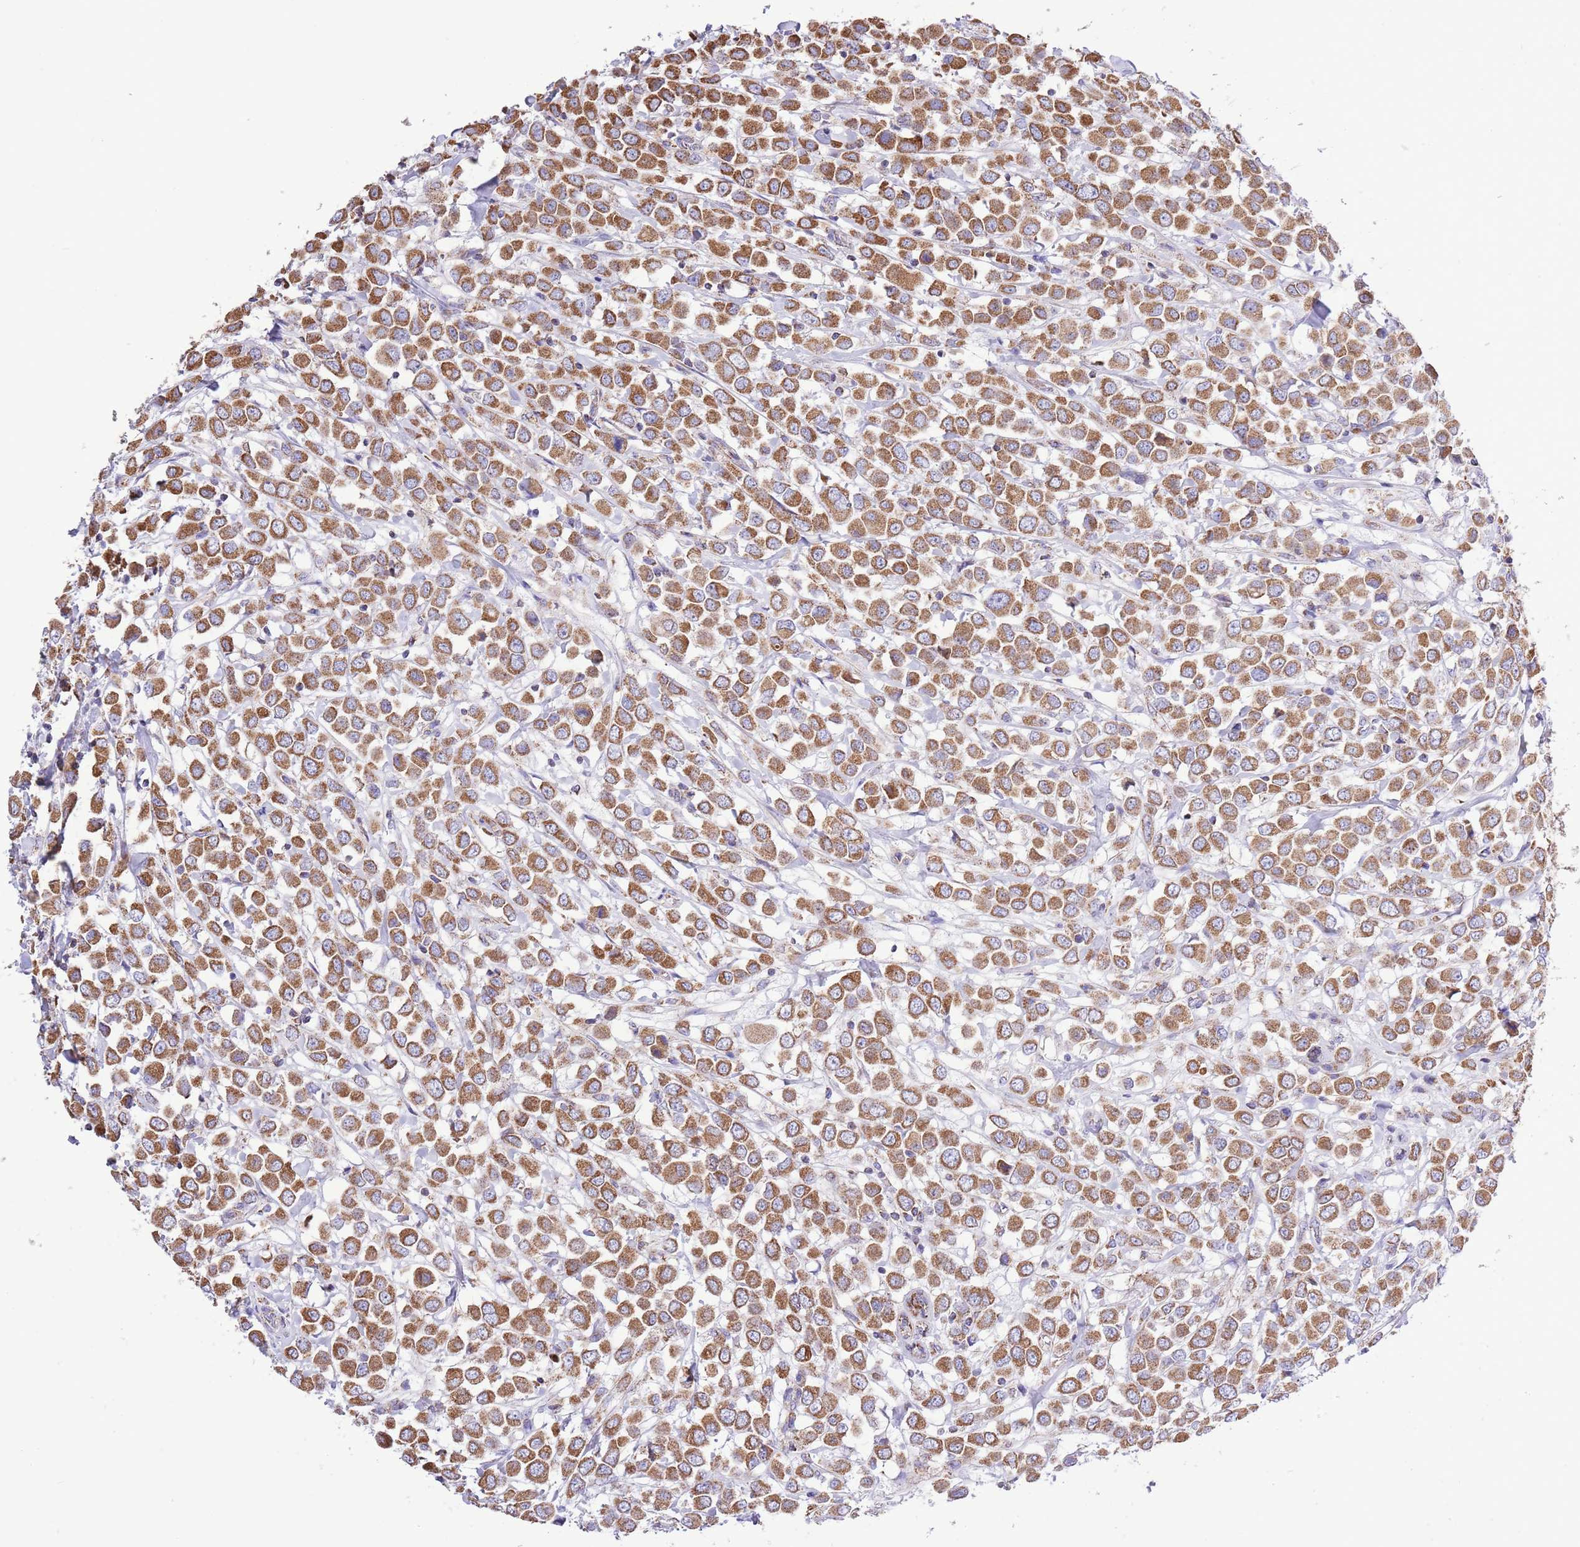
{"staining": {"intensity": "moderate", "quantity": ">75%", "location": "cytoplasmic/membranous"}, "tissue": "breast cancer", "cell_type": "Tumor cells", "image_type": "cancer", "snomed": [{"axis": "morphology", "description": "Duct carcinoma"}, {"axis": "topography", "description": "Breast"}], "caption": "Immunohistochemical staining of breast cancer exhibits medium levels of moderate cytoplasmic/membranous protein expression in about >75% of tumor cells. The protein is shown in brown color, while the nuclei are stained blue.", "gene": "TEKTIP1", "patient": {"sex": "female", "age": 61}}